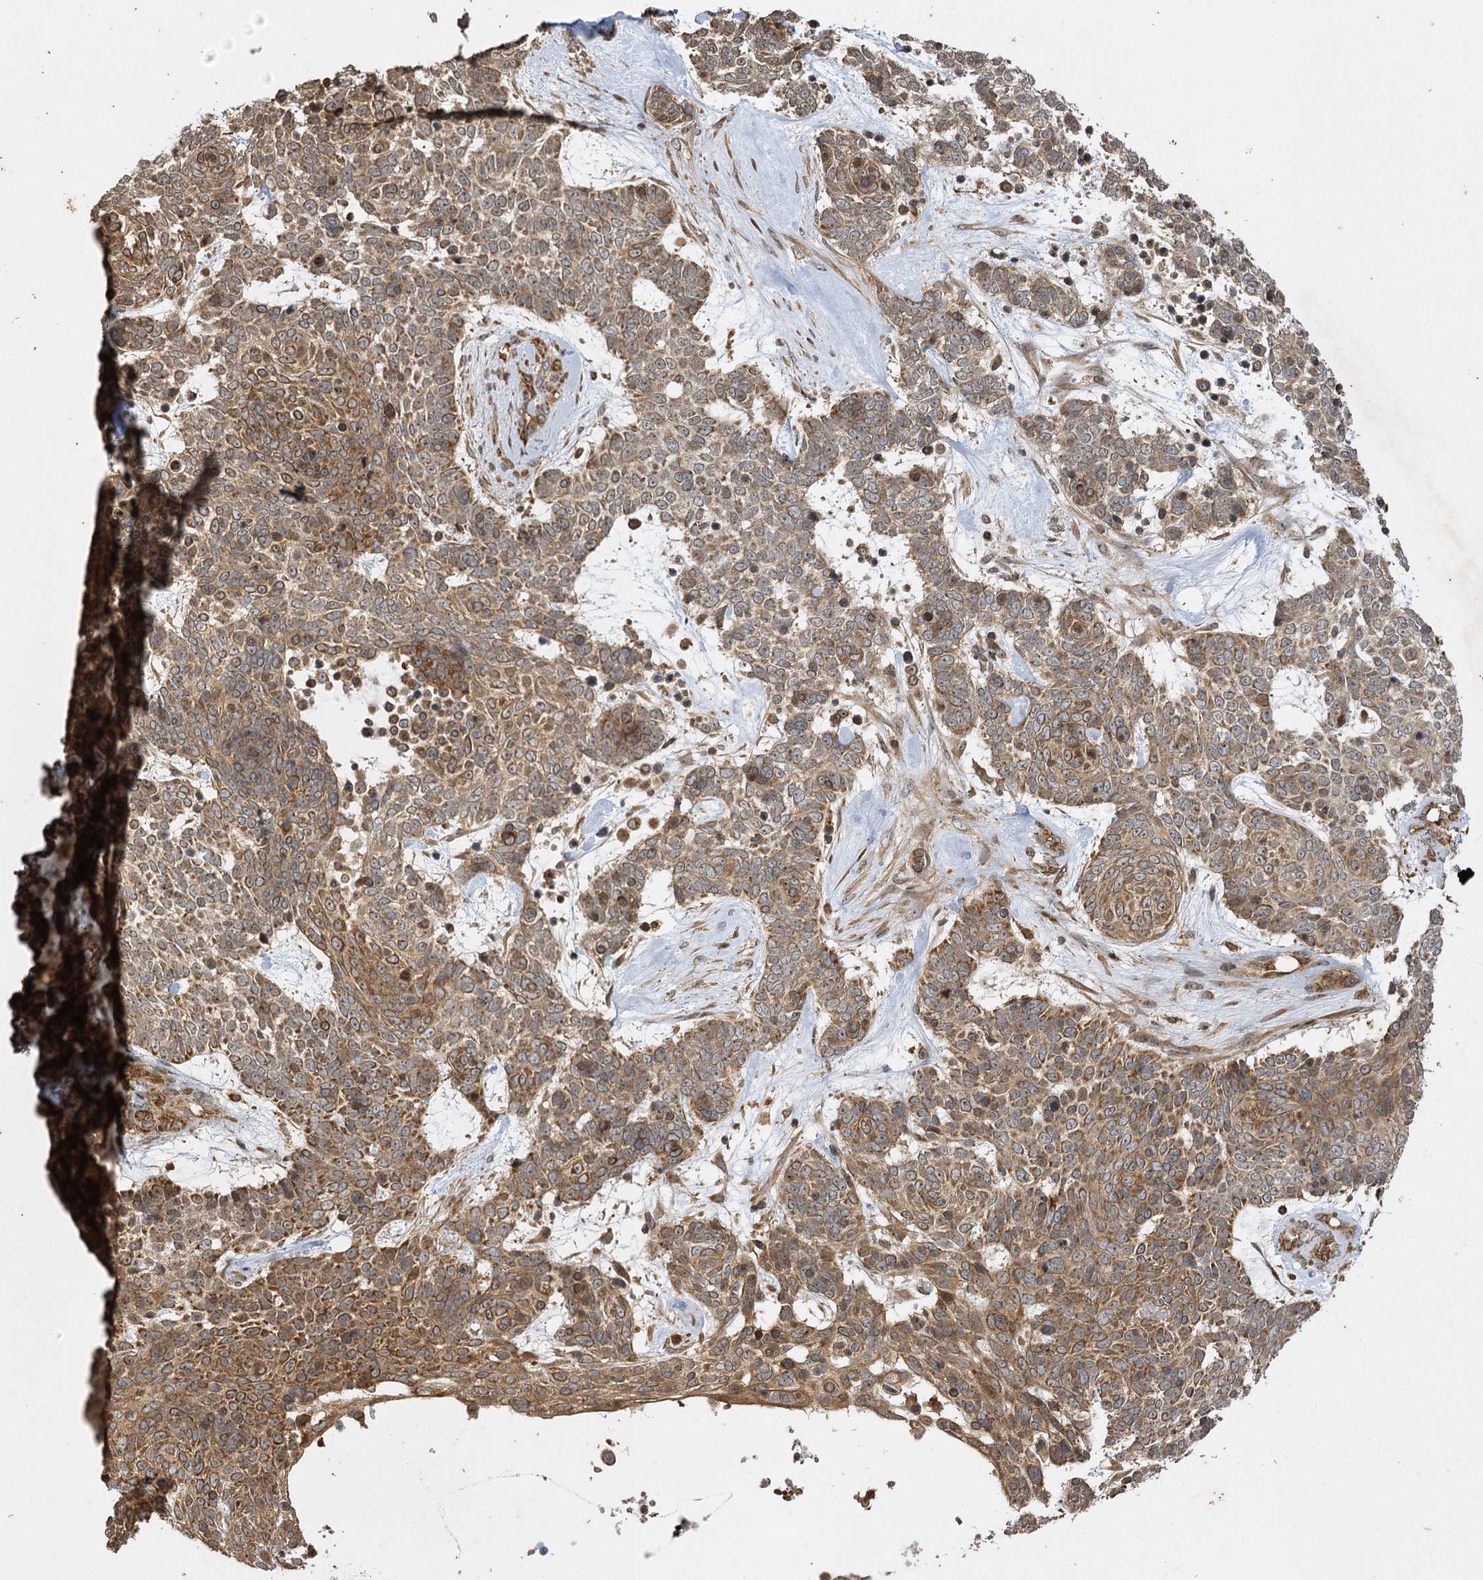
{"staining": {"intensity": "moderate", "quantity": ">75%", "location": "cytoplasmic/membranous"}, "tissue": "skin cancer", "cell_type": "Tumor cells", "image_type": "cancer", "snomed": [{"axis": "morphology", "description": "Basal cell carcinoma"}, {"axis": "topography", "description": "Skin"}], "caption": "This is a histology image of immunohistochemistry staining of skin cancer (basal cell carcinoma), which shows moderate expression in the cytoplasmic/membranous of tumor cells.", "gene": "IL11RA", "patient": {"sex": "female", "age": 81}}